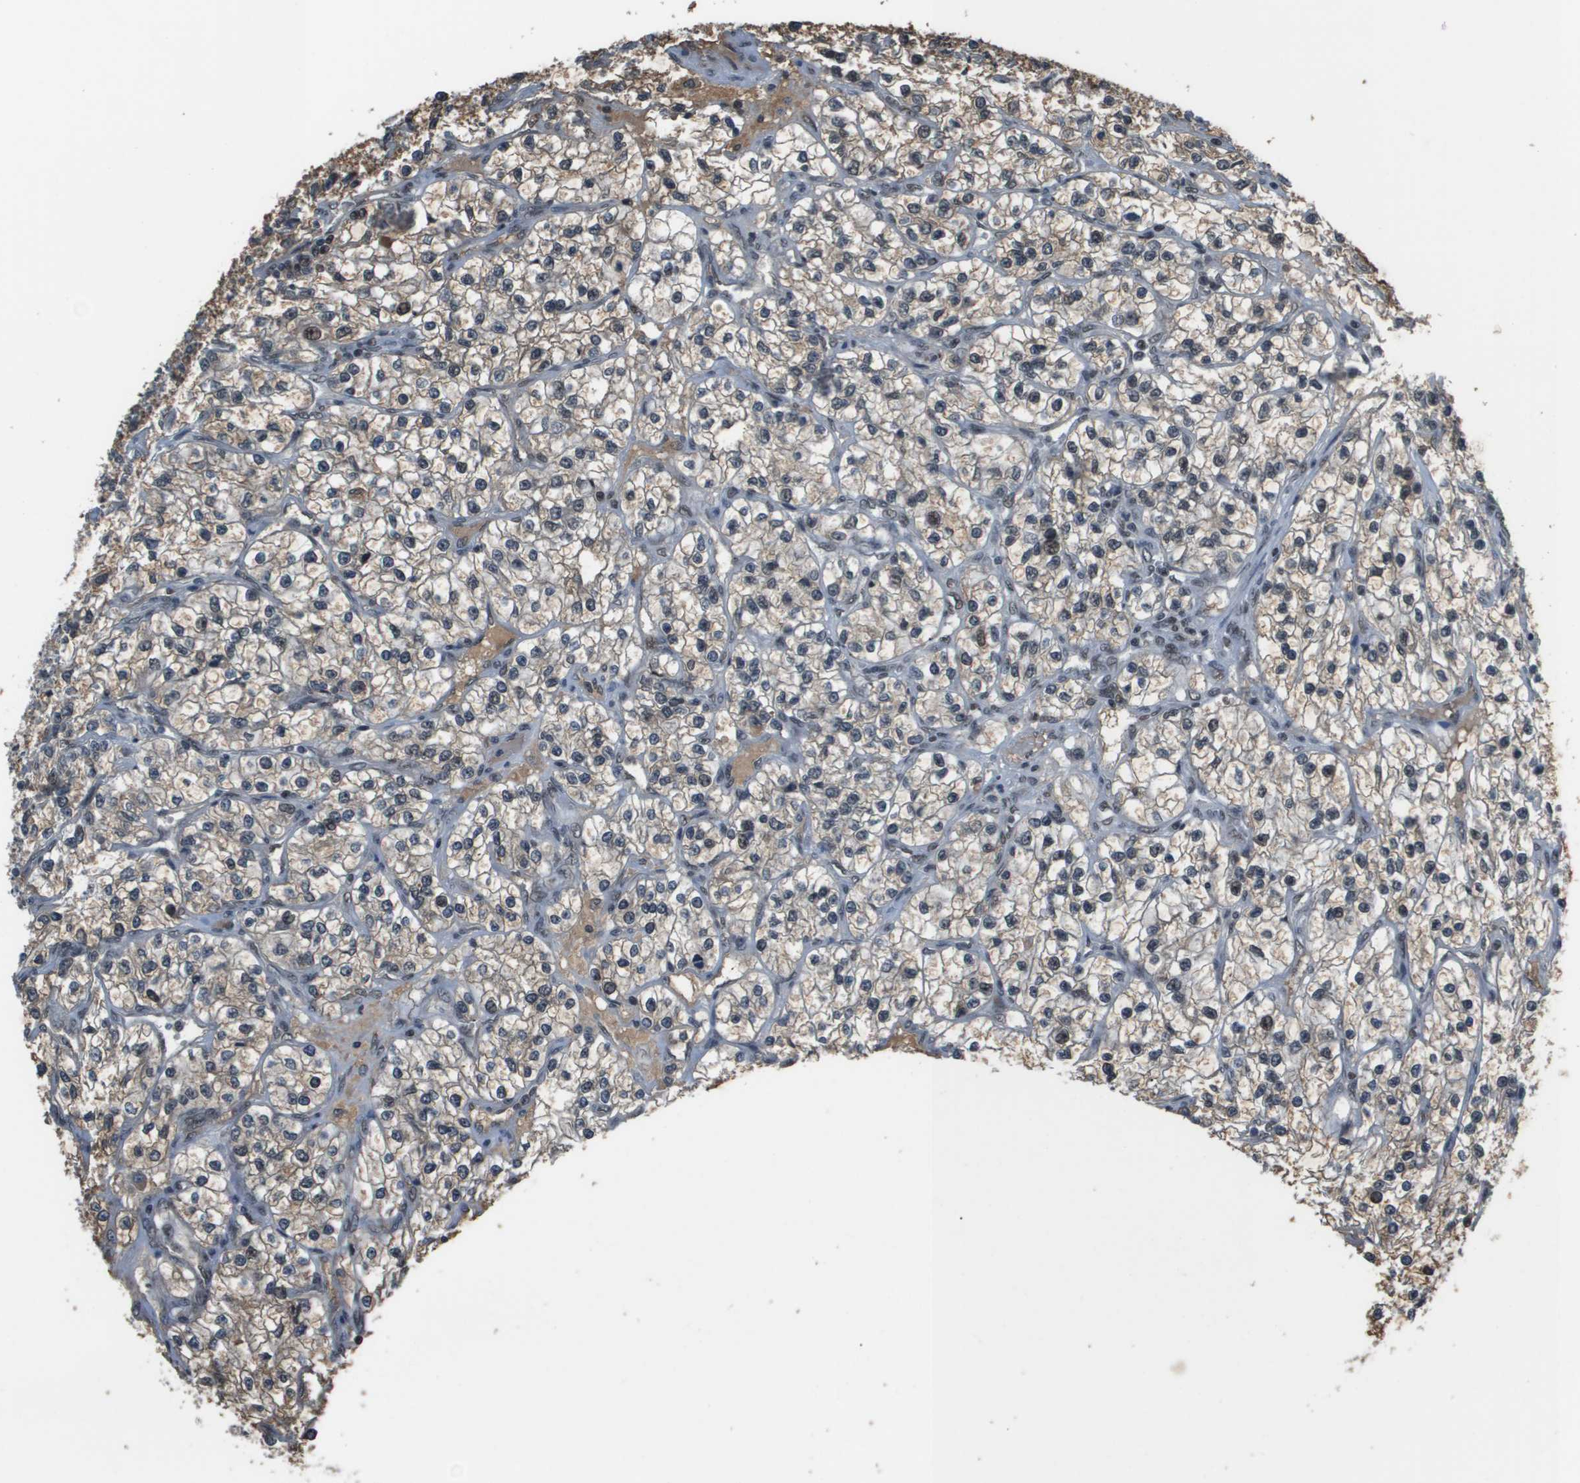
{"staining": {"intensity": "moderate", "quantity": "<25%", "location": "nuclear"}, "tissue": "renal cancer", "cell_type": "Tumor cells", "image_type": "cancer", "snomed": [{"axis": "morphology", "description": "Adenocarcinoma, NOS"}, {"axis": "topography", "description": "Kidney"}], "caption": "This is an image of immunohistochemistry staining of renal adenocarcinoma, which shows moderate positivity in the nuclear of tumor cells.", "gene": "THRAP3", "patient": {"sex": "female", "age": 57}}